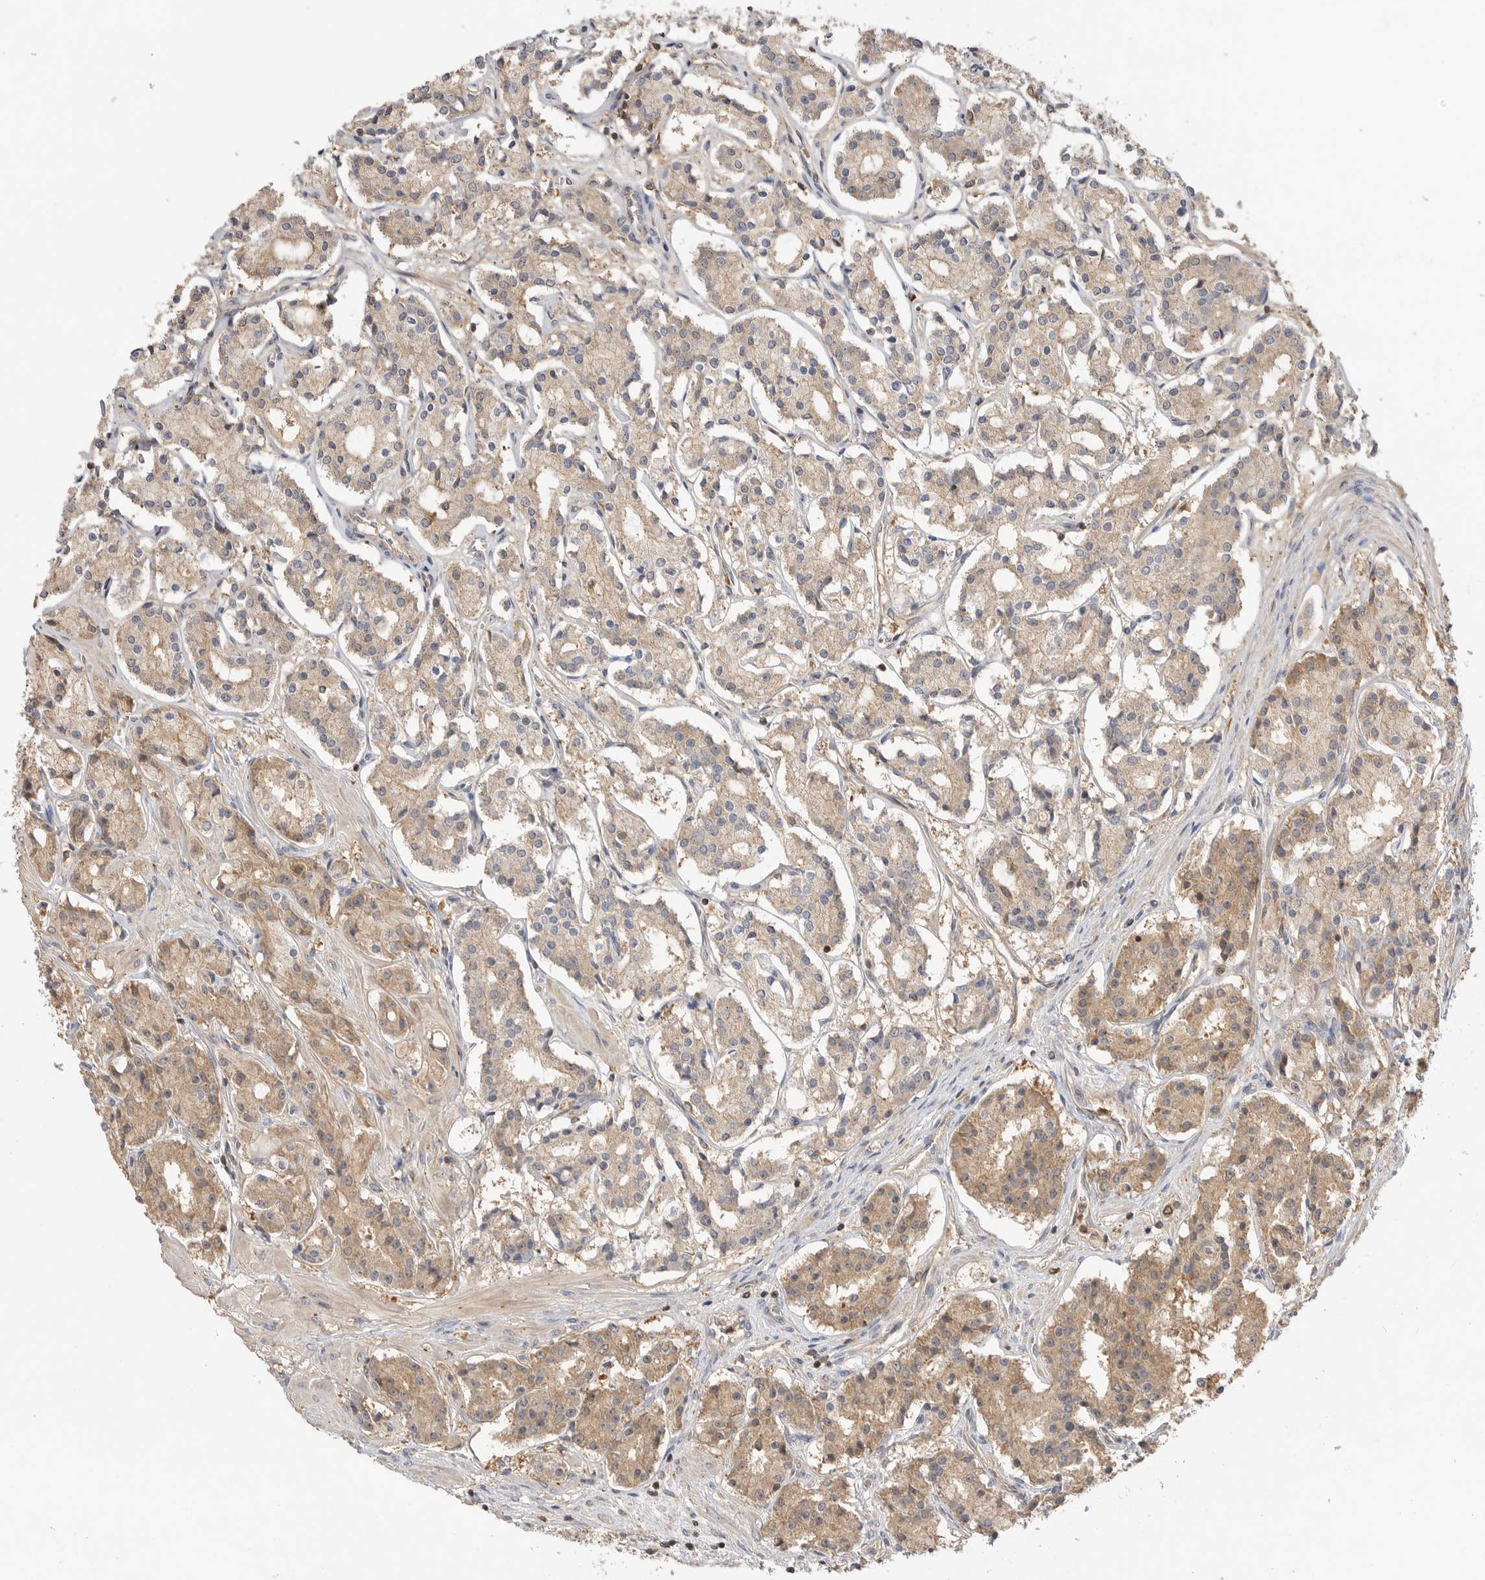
{"staining": {"intensity": "weak", "quantity": ">75%", "location": "cytoplasmic/membranous"}, "tissue": "prostate cancer", "cell_type": "Tumor cells", "image_type": "cancer", "snomed": [{"axis": "morphology", "description": "Adenocarcinoma, High grade"}, {"axis": "topography", "description": "Prostate"}], "caption": "Immunohistochemistry micrograph of human prostate high-grade adenocarcinoma stained for a protein (brown), which reveals low levels of weak cytoplasmic/membranous staining in about >75% of tumor cells.", "gene": "CLDN12", "patient": {"sex": "male", "age": 60}}